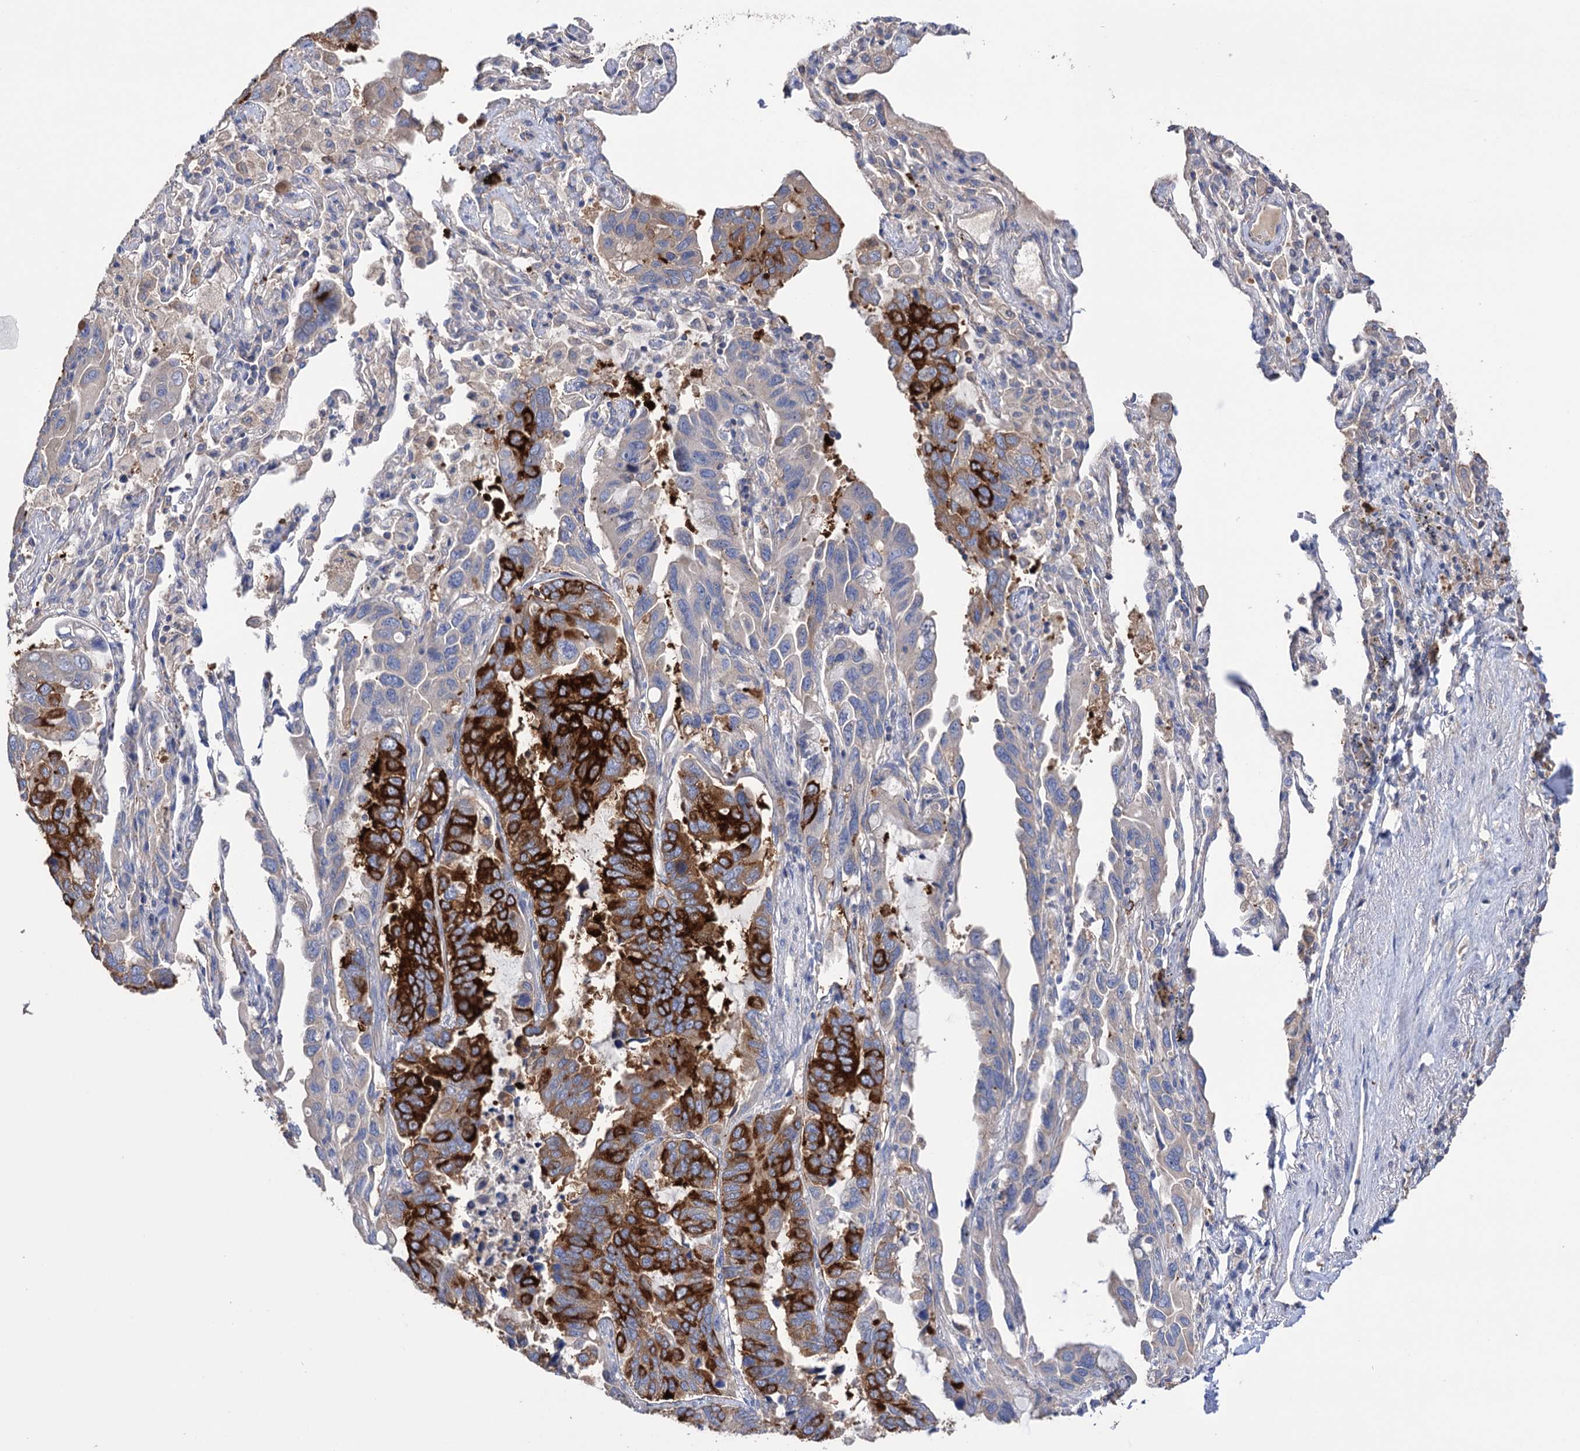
{"staining": {"intensity": "strong", "quantity": "25%-75%", "location": "cytoplasmic/membranous"}, "tissue": "lung cancer", "cell_type": "Tumor cells", "image_type": "cancer", "snomed": [{"axis": "morphology", "description": "Adenocarcinoma, NOS"}, {"axis": "topography", "description": "Lung"}], "caption": "The image exhibits staining of adenocarcinoma (lung), revealing strong cytoplasmic/membranous protein expression (brown color) within tumor cells.", "gene": "BBS4", "patient": {"sex": "male", "age": 64}}